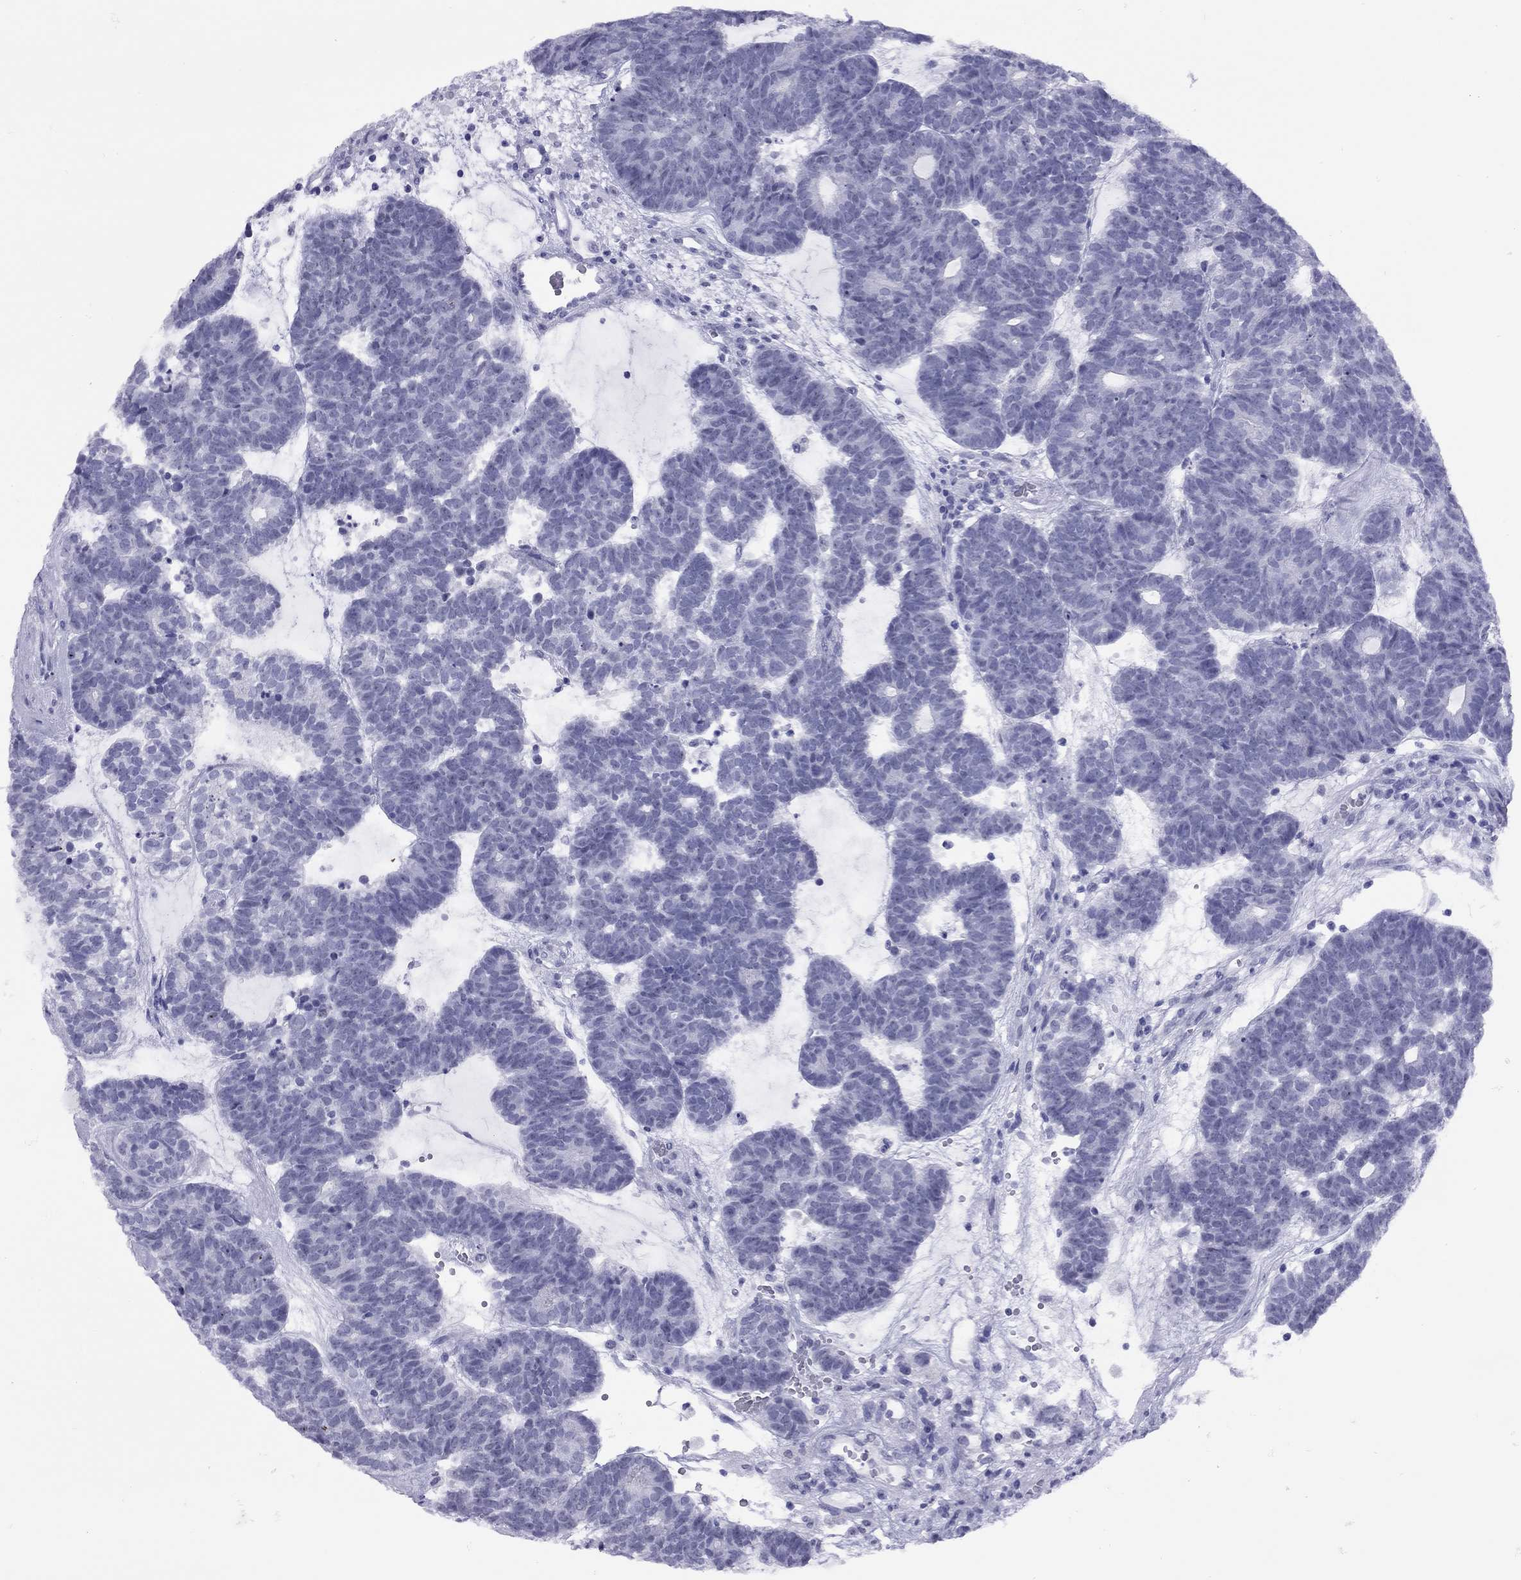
{"staining": {"intensity": "negative", "quantity": "none", "location": "none"}, "tissue": "head and neck cancer", "cell_type": "Tumor cells", "image_type": "cancer", "snomed": [{"axis": "morphology", "description": "Adenocarcinoma, NOS"}, {"axis": "topography", "description": "Head-Neck"}], "caption": "A high-resolution photomicrograph shows IHC staining of head and neck adenocarcinoma, which shows no significant staining in tumor cells.", "gene": "LYAR", "patient": {"sex": "female", "age": 81}}